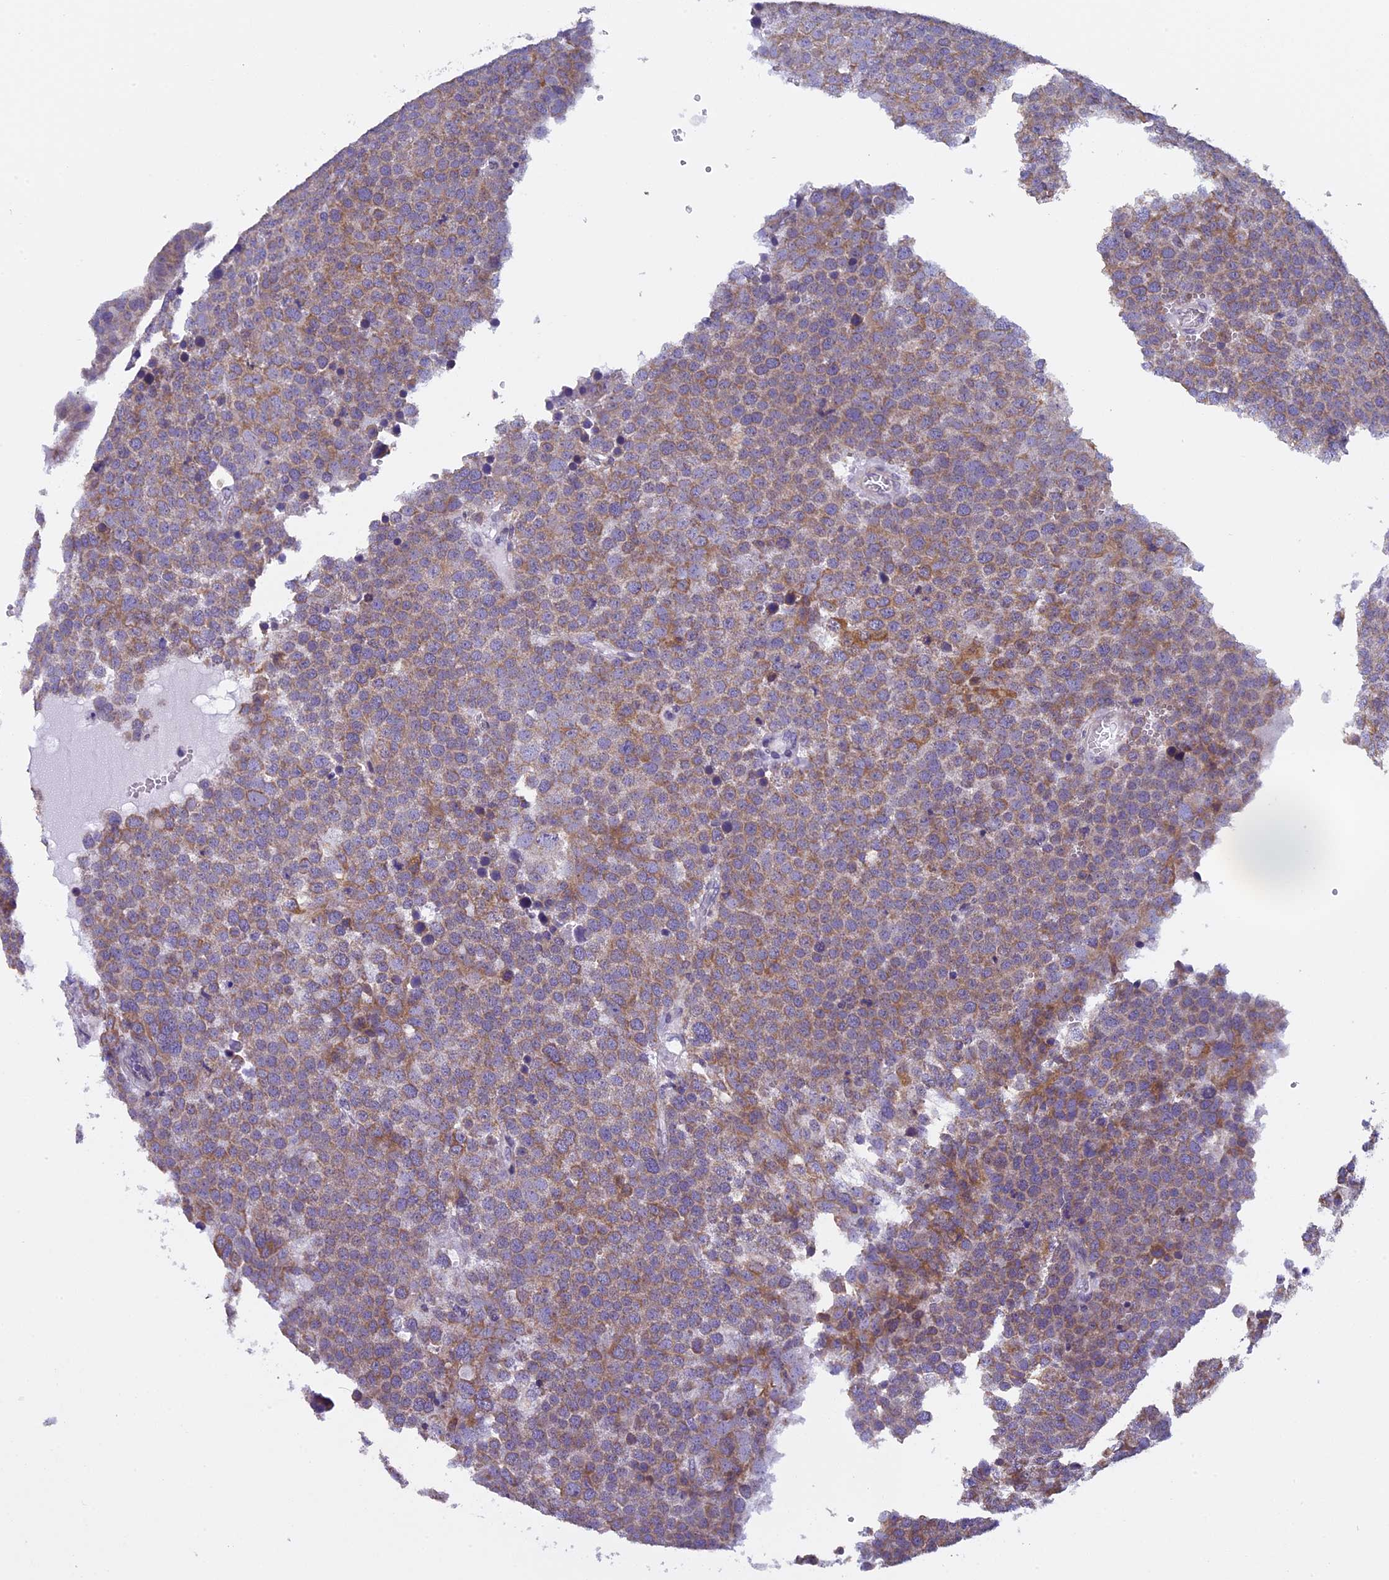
{"staining": {"intensity": "moderate", "quantity": ">75%", "location": "cytoplasmic/membranous"}, "tissue": "testis cancer", "cell_type": "Tumor cells", "image_type": "cancer", "snomed": [{"axis": "morphology", "description": "Seminoma, NOS"}, {"axis": "topography", "description": "Testis"}], "caption": "This is an image of immunohistochemistry (IHC) staining of testis cancer, which shows moderate expression in the cytoplasmic/membranous of tumor cells.", "gene": "ZNF317", "patient": {"sex": "male", "age": 71}}